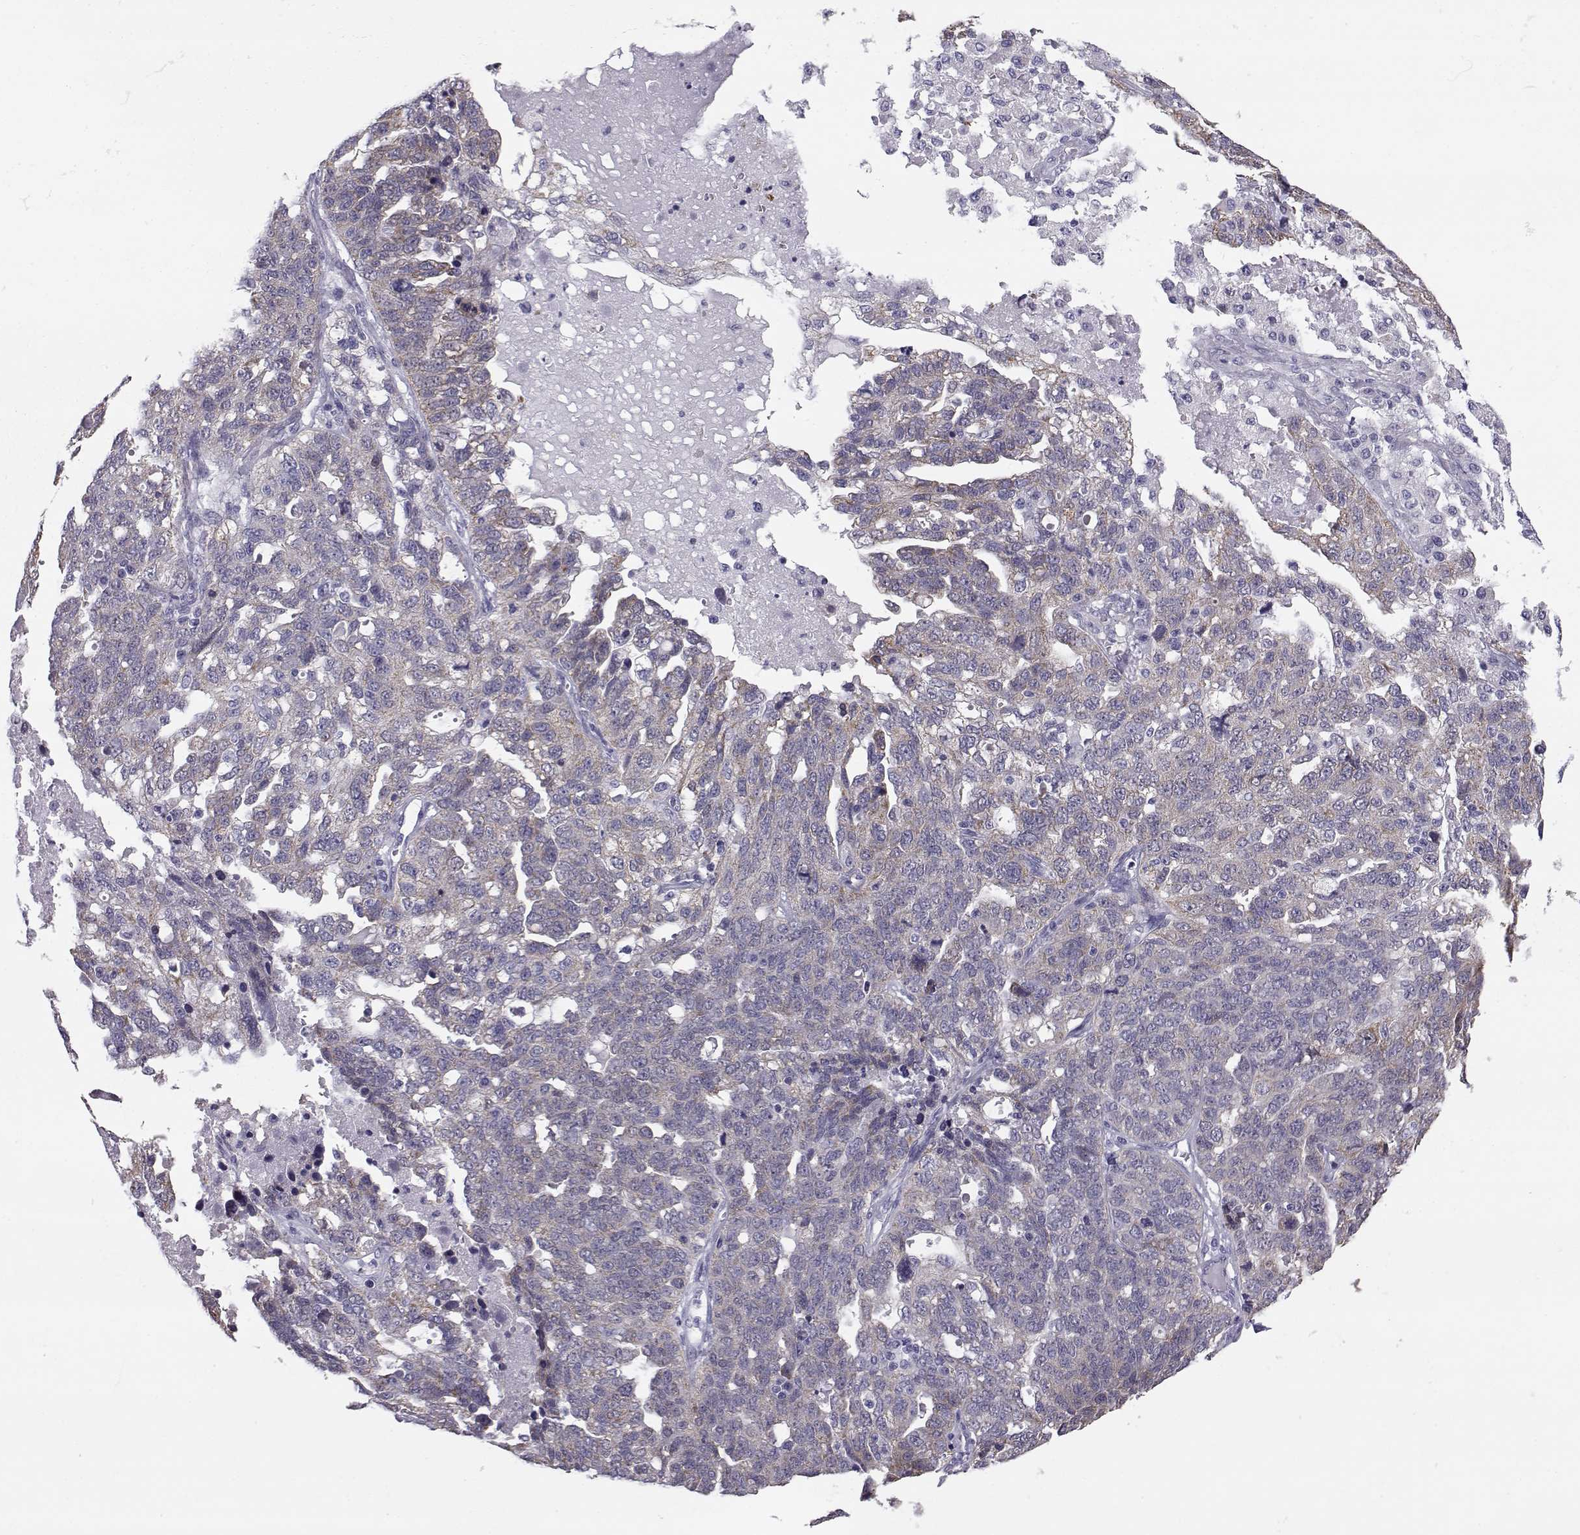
{"staining": {"intensity": "weak", "quantity": "<25%", "location": "cytoplasmic/membranous"}, "tissue": "ovarian cancer", "cell_type": "Tumor cells", "image_type": "cancer", "snomed": [{"axis": "morphology", "description": "Cystadenocarcinoma, serous, NOS"}, {"axis": "topography", "description": "Ovary"}], "caption": "A high-resolution image shows immunohistochemistry staining of serous cystadenocarcinoma (ovarian), which shows no significant staining in tumor cells.", "gene": "KCNMB4", "patient": {"sex": "female", "age": 71}}